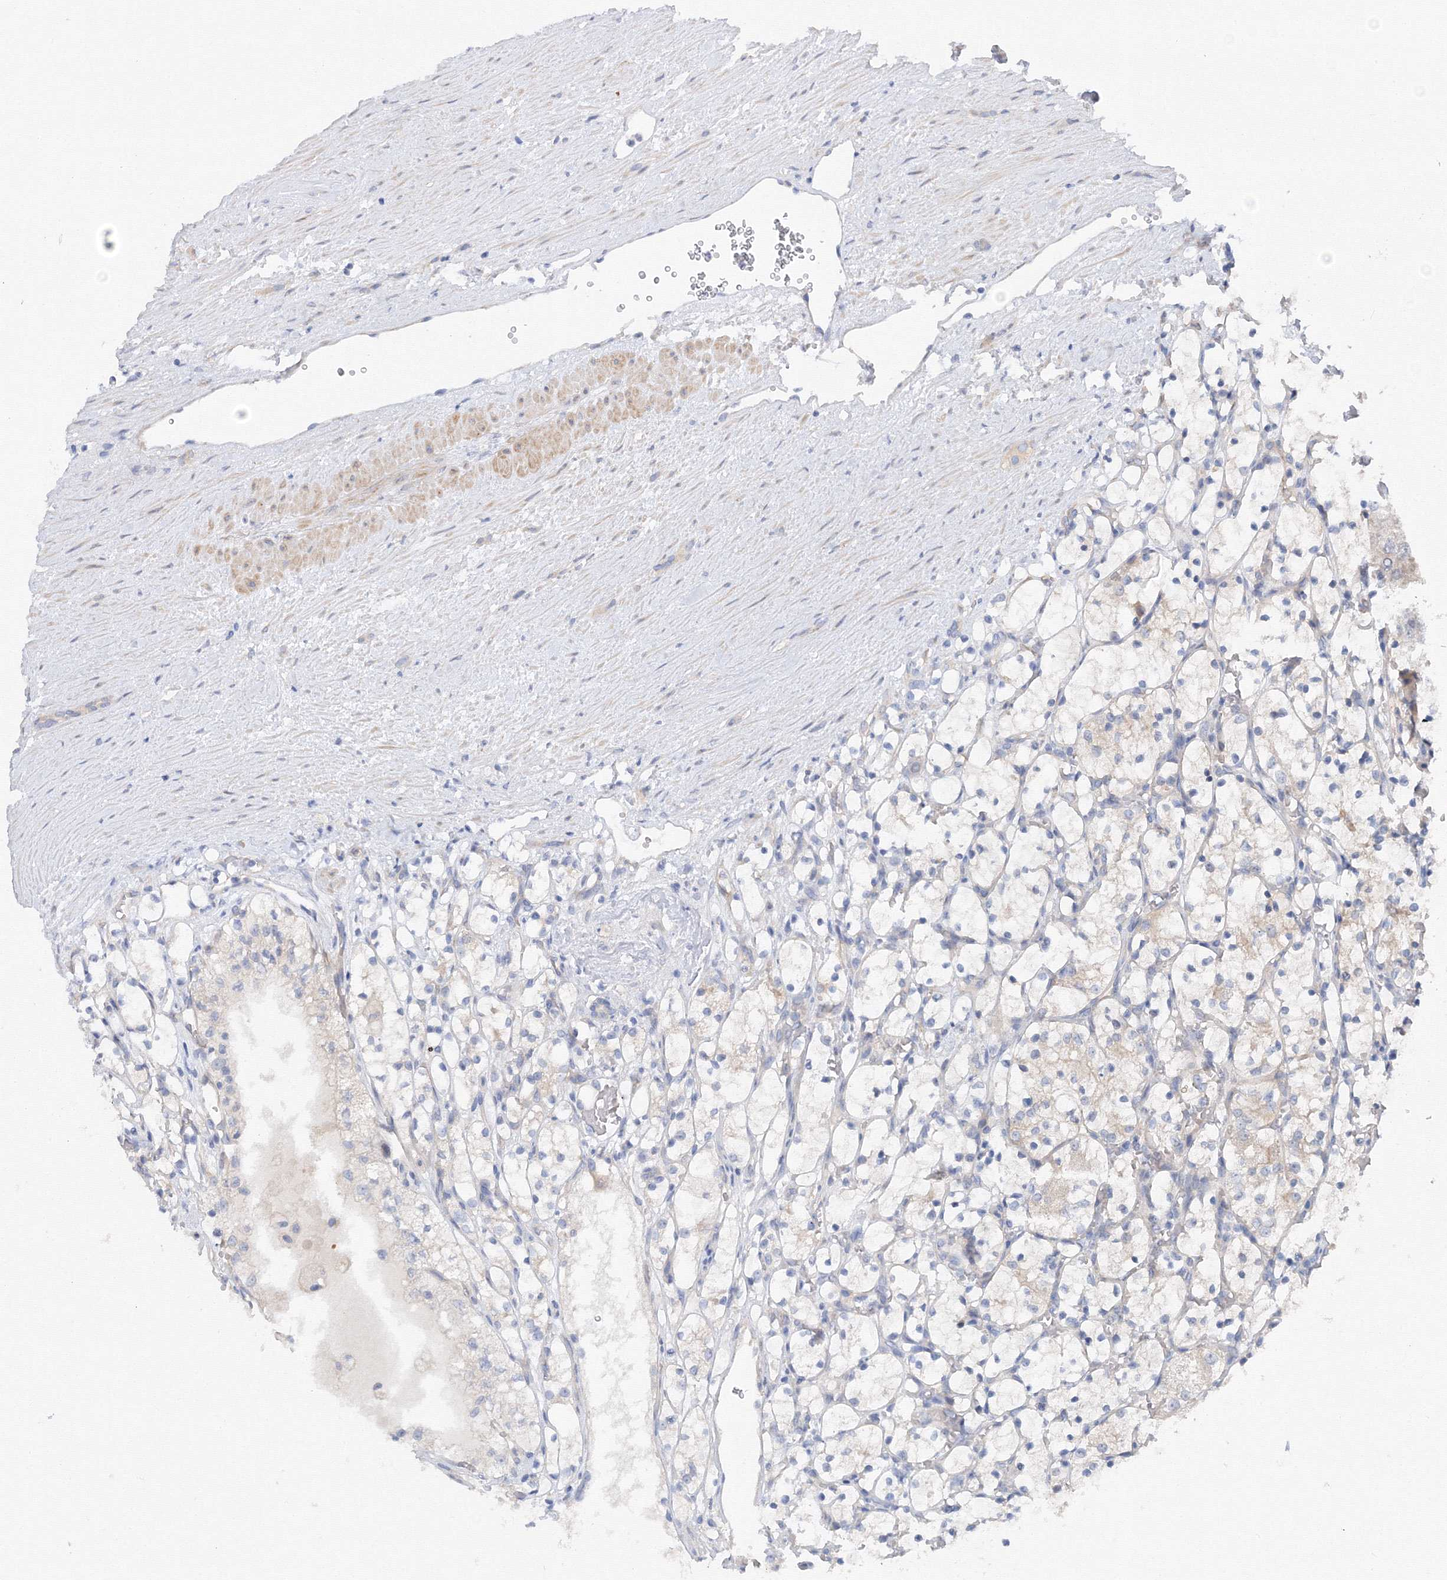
{"staining": {"intensity": "negative", "quantity": "none", "location": "none"}, "tissue": "renal cancer", "cell_type": "Tumor cells", "image_type": "cancer", "snomed": [{"axis": "morphology", "description": "Adenocarcinoma, NOS"}, {"axis": "topography", "description": "Kidney"}], "caption": "Immunohistochemistry (IHC) of adenocarcinoma (renal) shows no expression in tumor cells. (DAB (3,3'-diaminobenzidine) immunohistochemistry (IHC), high magnification).", "gene": "DIS3L2", "patient": {"sex": "female", "age": 69}}